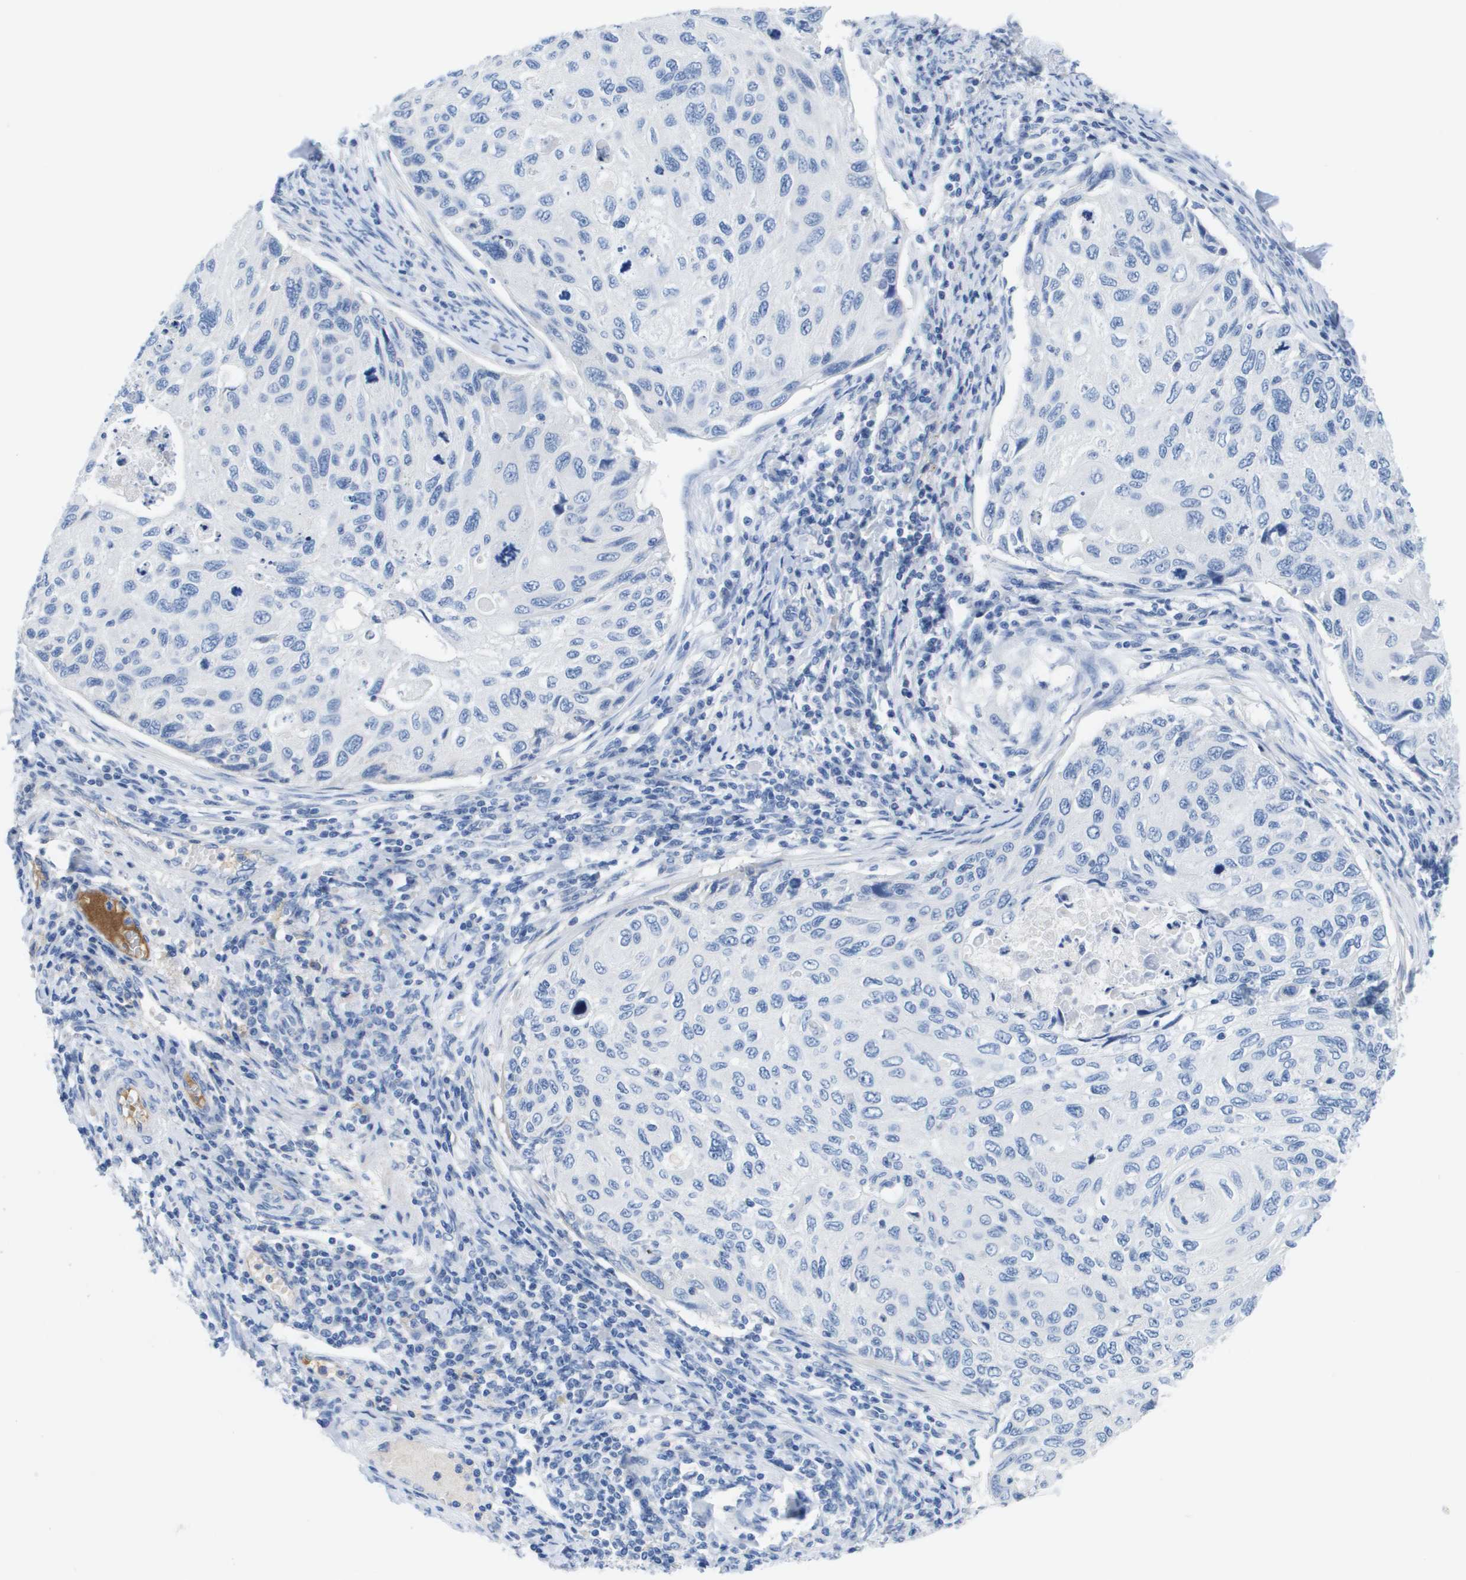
{"staining": {"intensity": "negative", "quantity": "none", "location": "none"}, "tissue": "cervical cancer", "cell_type": "Tumor cells", "image_type": "cancer", "snomed": [{"axis": "morphology", "description": "Squamous cell carcinoma, NOS"}, {"axis": "topography", "description": "Cervix"}], "caption": "High power microscopy micrograph of an immunohistochemistry photomicrograph of cervical cancer (squamous cell carcinoma), revealing no significant expression in tumor cells. (Stains: DAB IHC with hematoxylin counter stain, Microscopy: brightfield microscopy at high magnification).", "gene": "APOA1", "patient": {"sex": "female", "age": 70}}